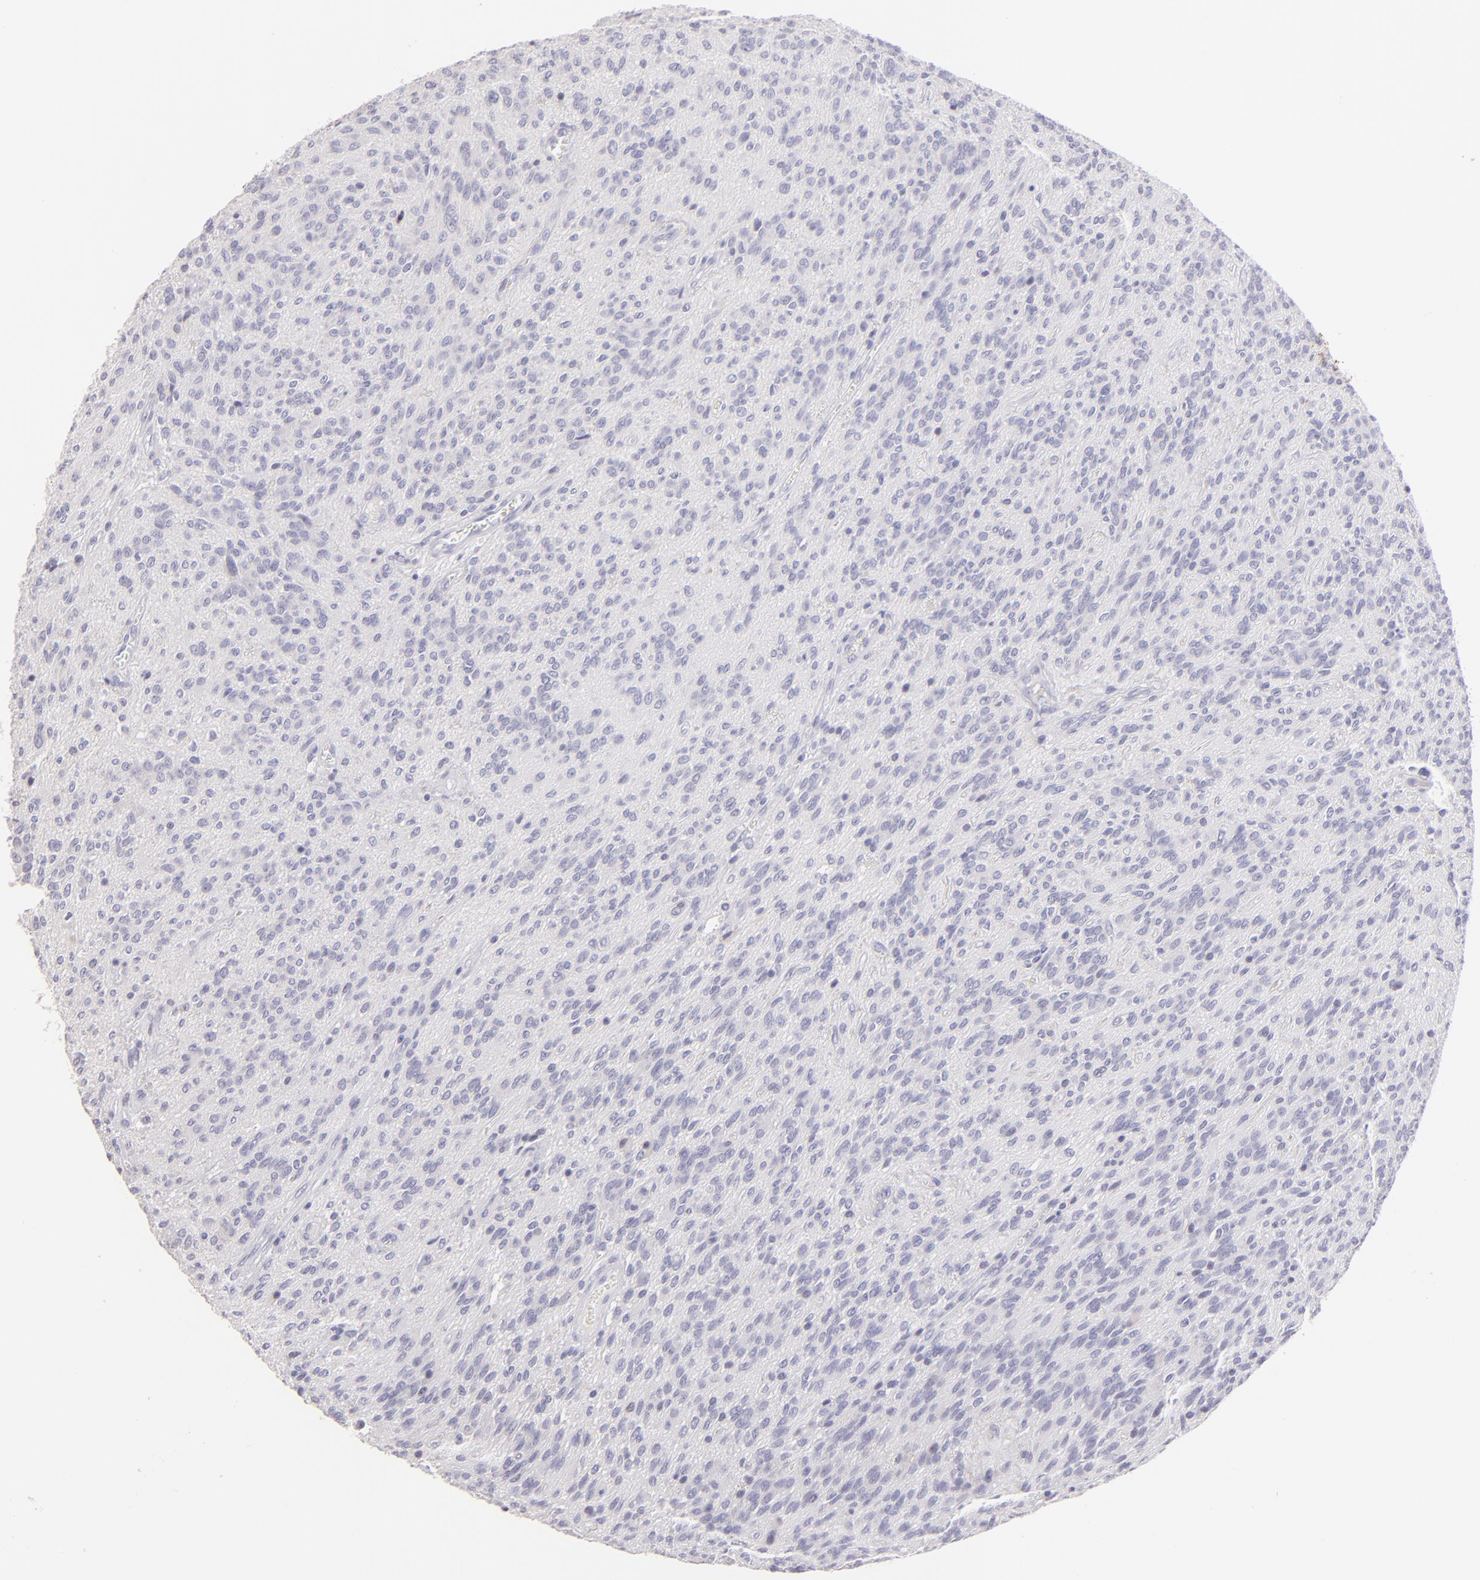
{"staining": {"intensity": "negative", "quantity": "none", "location": "none"}, "tissue": "glioma", "cell_type": "Tumor cells", "image_type": "cancer", "snomed": [{"axis": "morphology", "description": "Glioma, malignant, Low grade"}, {"axis": "topography", "description": "Brain"}], "caption": "Immunohistochemical staining of malignant glioma (low-grade) displays no significant staining in tumor cells.", "gene": "MAGEA1", "patient": {"sex": "female", "age": 15}}